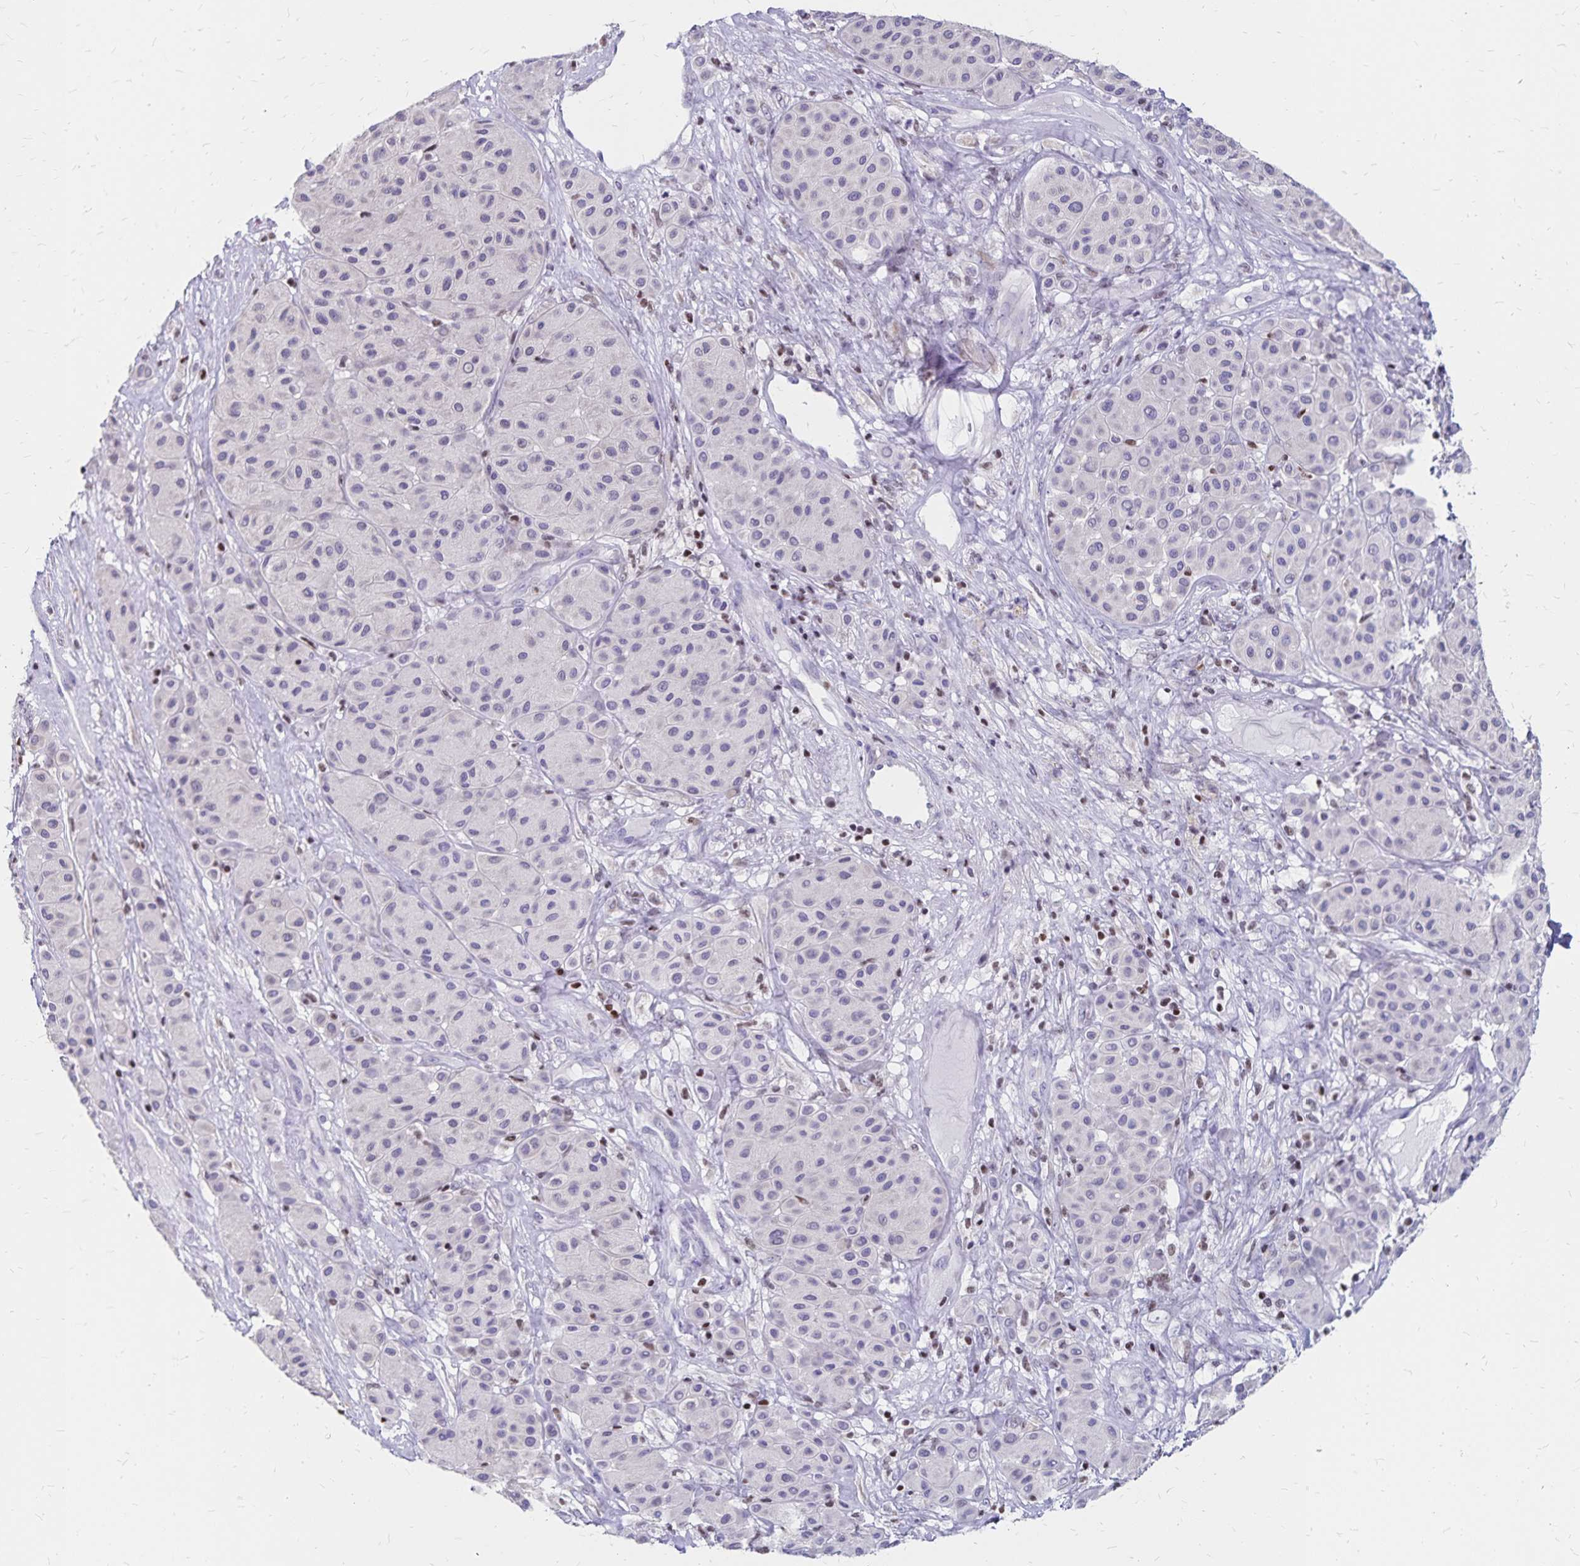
{"staining": {"intensity": "negative", "quantity": "none", "location": "none"}, "tissue": "melanoma", "cell_type": "Tumor cells", "image_type": "cancer", "snomed": [{"axis": "morphology", "description": "Malignant melanoma, Metastatic site"}, {"axis": "topography", "description": "Smooth muscle"}], "caption": "Tumor cells are negative for protein expression in human melanoma.", "gene": "IKZF1", "patient": {"sex": "male", "age": 41}}